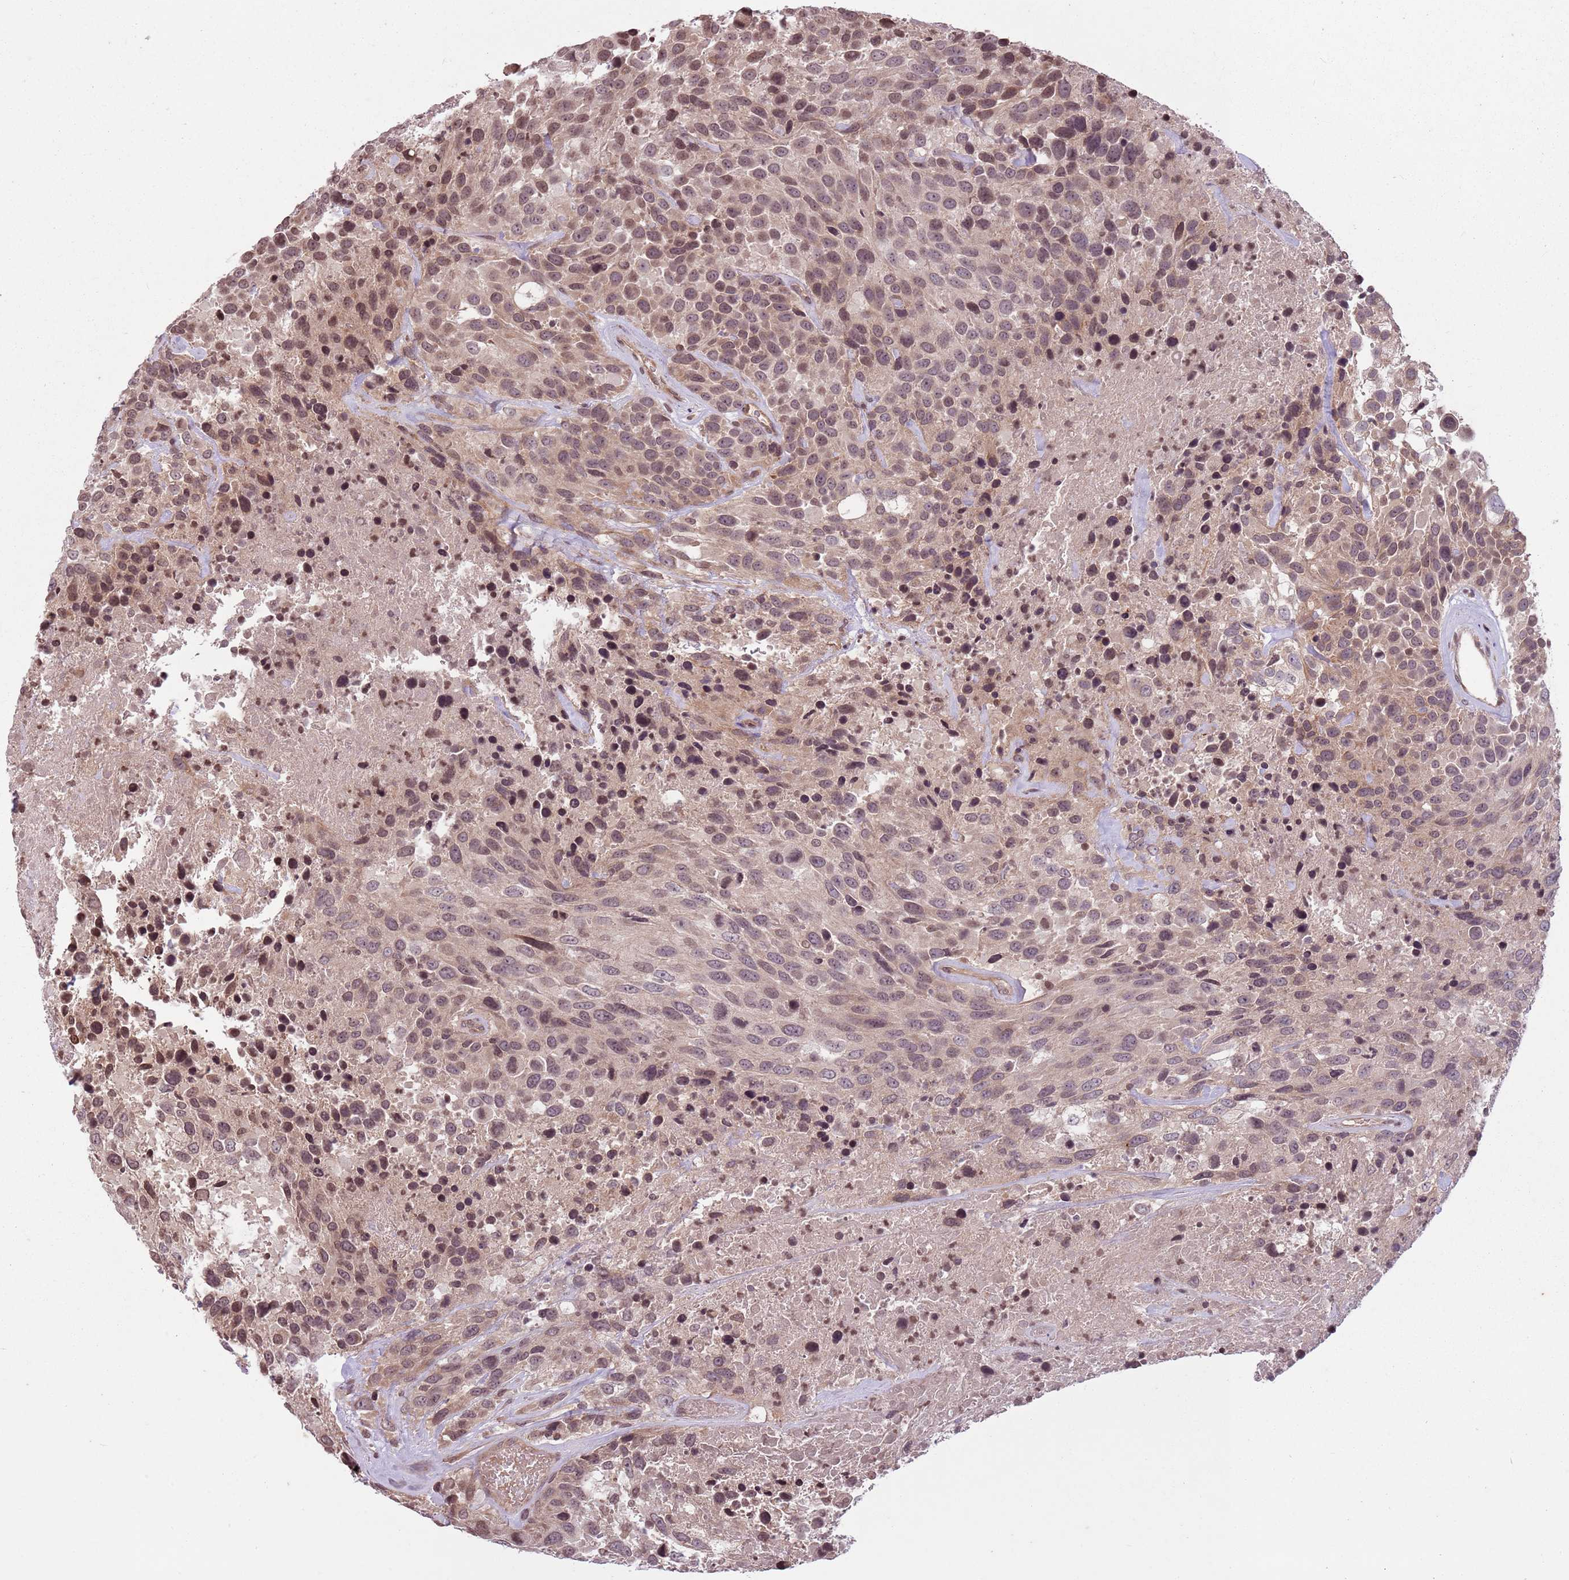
{"staining": {"intensity": "weak", "quantity": ">75%", "location": "cytoplasmic/membranous,nuclear"}, "tissue": "urothelial cancer", "cell_type": "Tumor cells", "image_type": "cancer", "snomed": [{"axis": "morphology", "description": "Urothelial carcinoma, High grade"}, {"axis": "topography", "description": "Urinary bladder"}], "caption": "IHC (DAB (3,3'-diaminobenzidine)) staining of high-grade urothelial carcinoma exhibits weak cytoplasmic/membranous and nuclear protein expression in about >75% of tumor cells.", "gene": "CAPN9", "patient": {"sex": "female", "age": 70}}